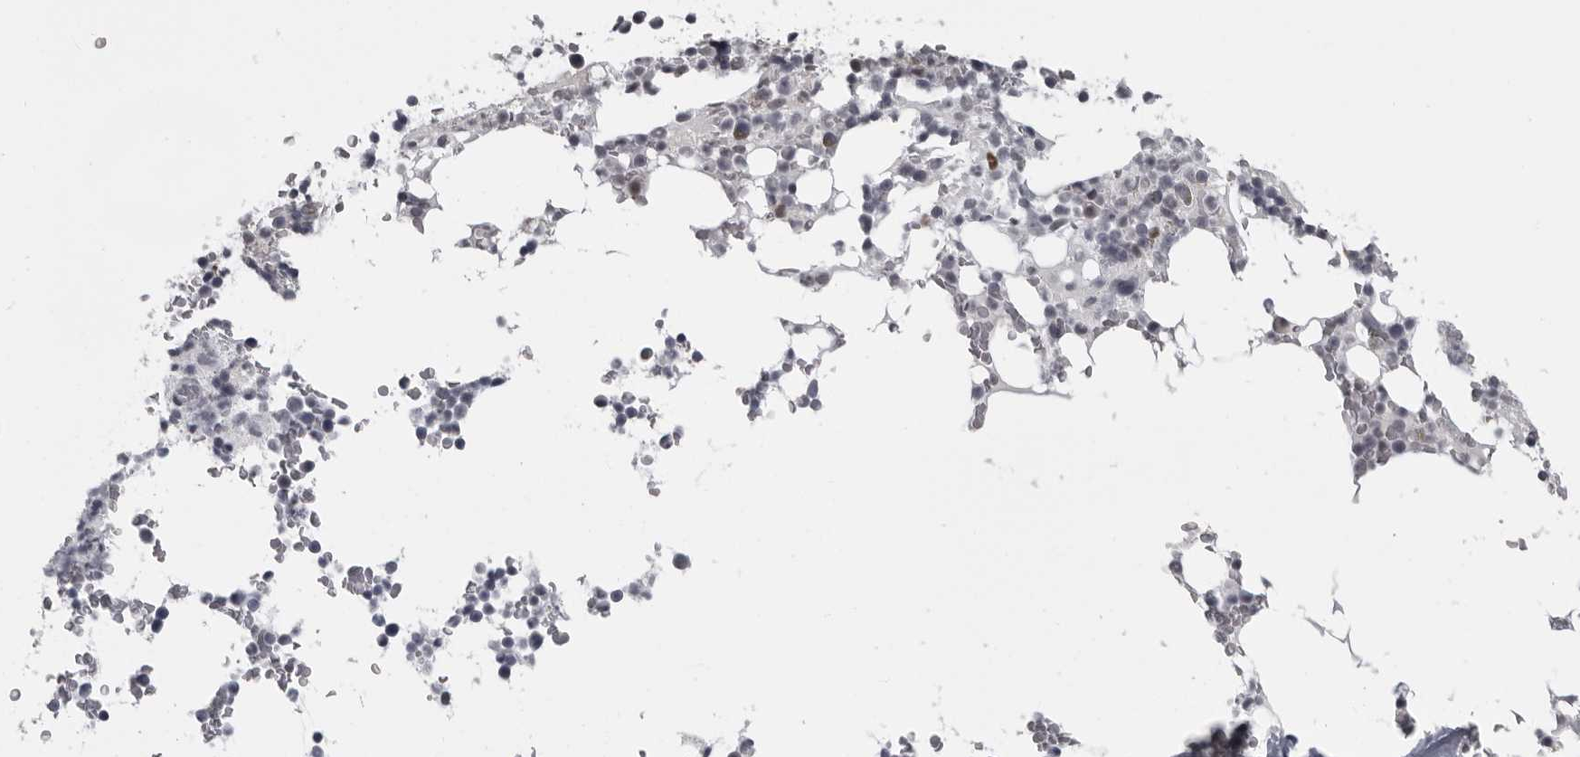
{"staining": {"intensity": "negative", "quantity": "none", "location": "none"}, "tissue": "bone marrow", "cell_type": "Hematopoietic cells", "image_type": "normal", "snomed": [{"axis": "morphology", "description": "Normal tissue, NOS"}, {"axis": "topography", "description": "Bone marrow"}], "caption": "Immunohistochemistry (IHC) histopathology image of unremarkable human bone marrow stained for a protein (brown), which reveals no expression in hematopoietic cells. (Stains: DAB immunohistochemistry (IHC) with hematoxylin counter stain, Microscopy: brightfield microscopy at high magnification).", "gene": "LZIC", "patient": {"sex": "male", "age": 58}}